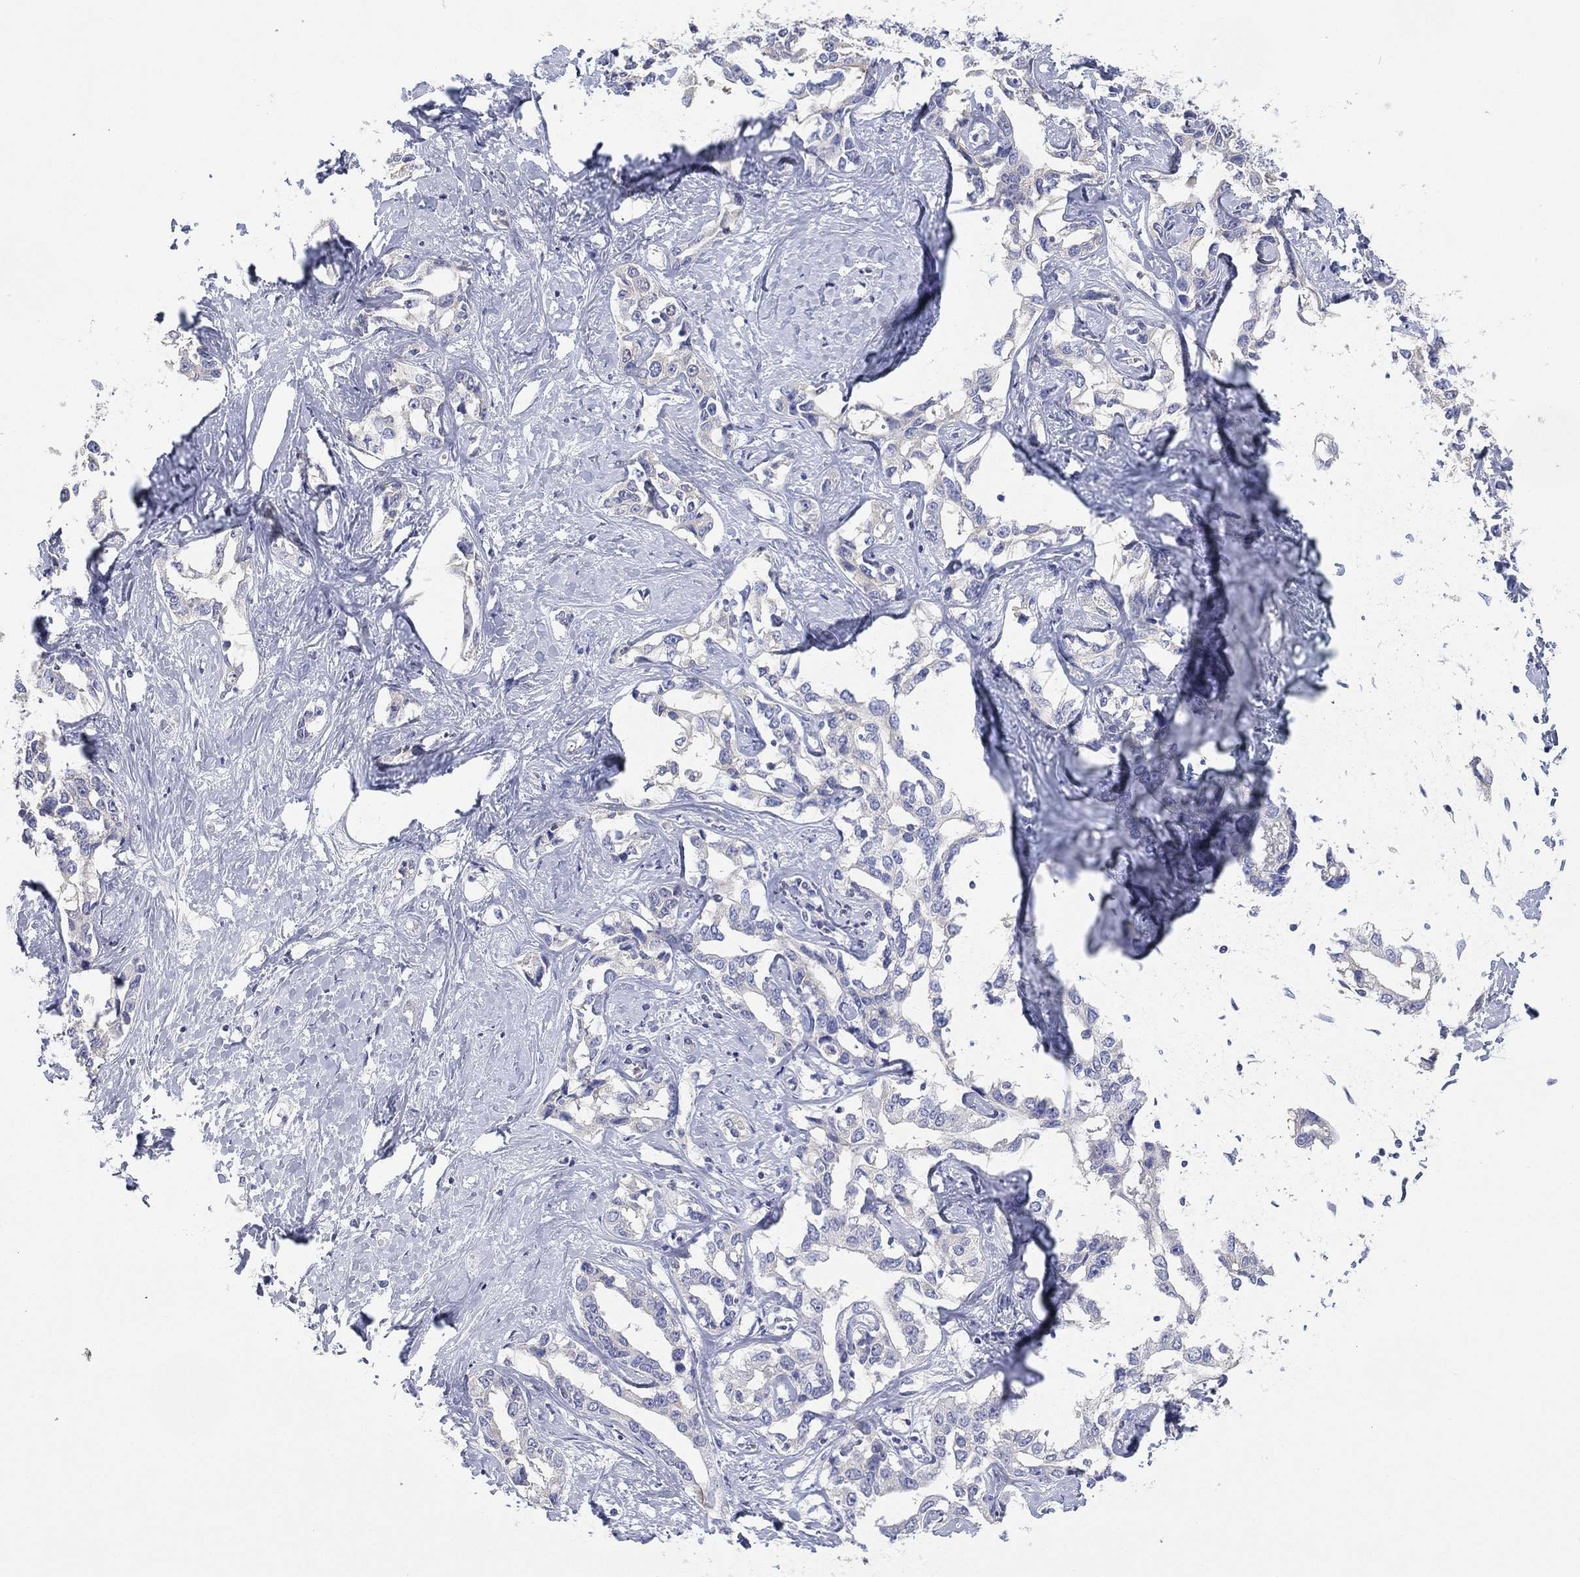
{"staining": {"intensity": "negative", "quantity": "none", "location": "none"}, "tissue": "liver cancer", "cell_type": "Tumor cells", "image_type": "cancer", "snomed": [{"axis": "morphology", "description": "Cholangiocarcinoma"}, {"axis": "topography", "description": "Liver"}], "caption": "The histopathology image demonstrates no significant staining in tumor cells of liver cholangiocarcinoma.", "gene": "CYP2D6", "patient": {"sex": "male", "age": 59}}